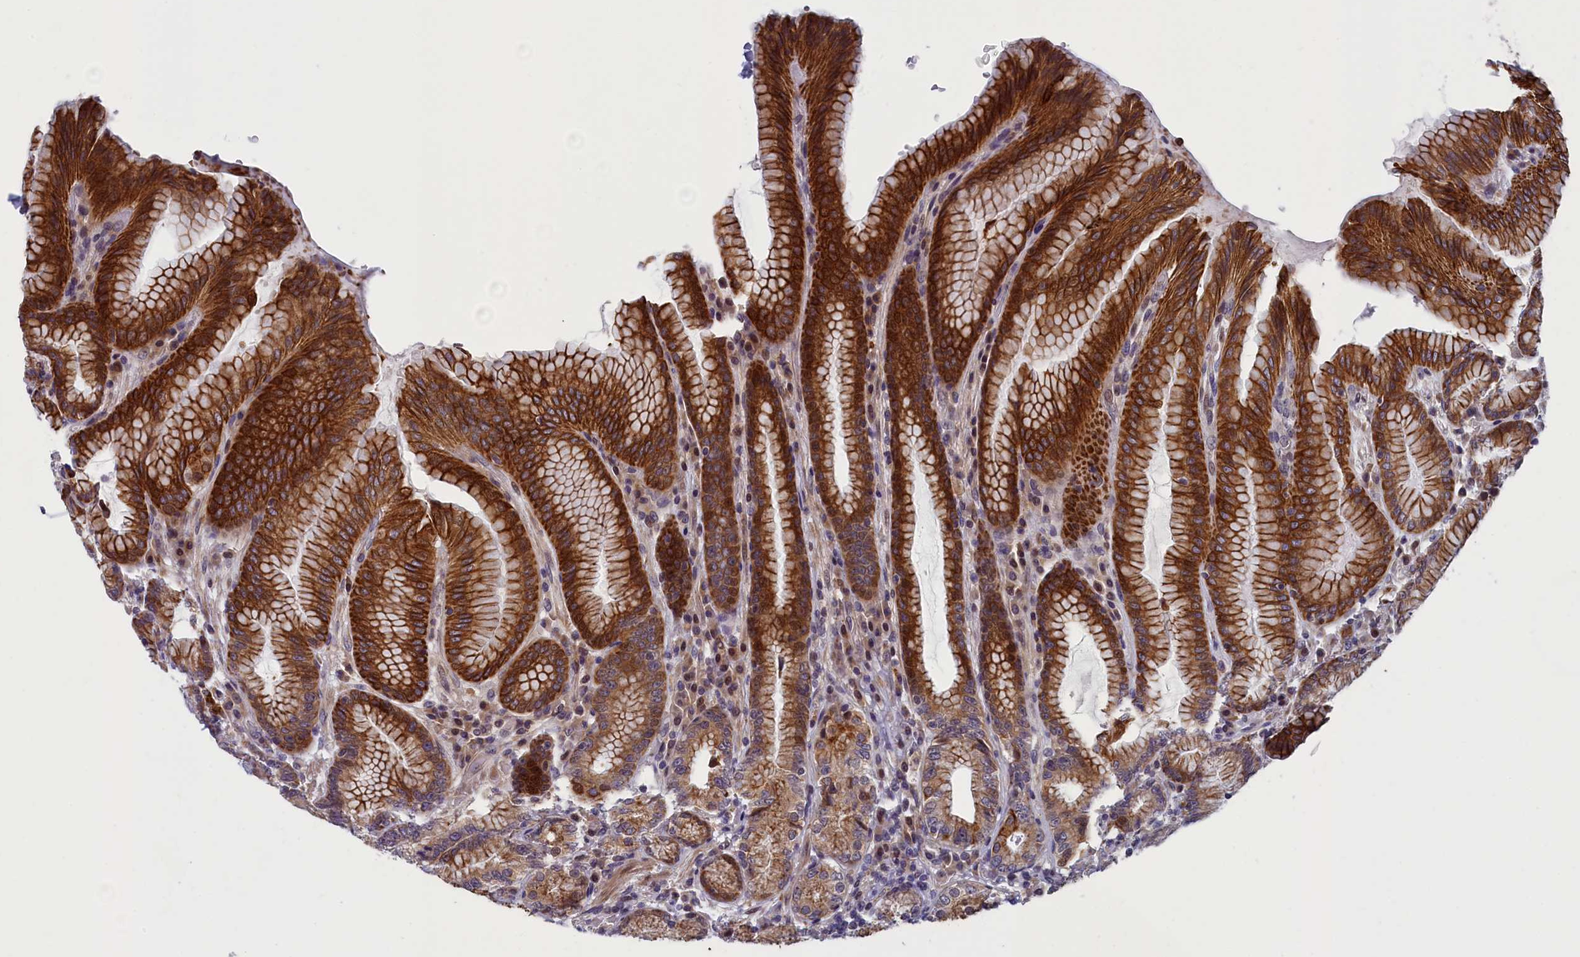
{"staining": {"intensity": "strong", "quantity": ">75%", "location": "cytoplasmic/membranous"}, "tissue": "stomach", "cell_type": "Glandular cells", "image_type": "normal", "snomed": [{"axis": "morphology", "description": "Normal tissue, NOS"}, {"axis": "topography", "description": "Stomach, upper"}, {"axis": "topography", "description": "Stomach, lower"}], "caption": "High-magnification brightfield microscopy of benign stomach stained with DAB (3,3'-diaminobenzidine) (brown) and counterstained with hematoxylin (blue). glandular cells exhibit strong cytoplasmic/membranous positivity is identified in about>75% of cells. The staining is performed using DAB brown chromogen to label protein expression. The nuclei are counter-stained blue using hematoxylin.", "gene": "ANKRD39", "patient": {"sex": "female", "age": 76}}